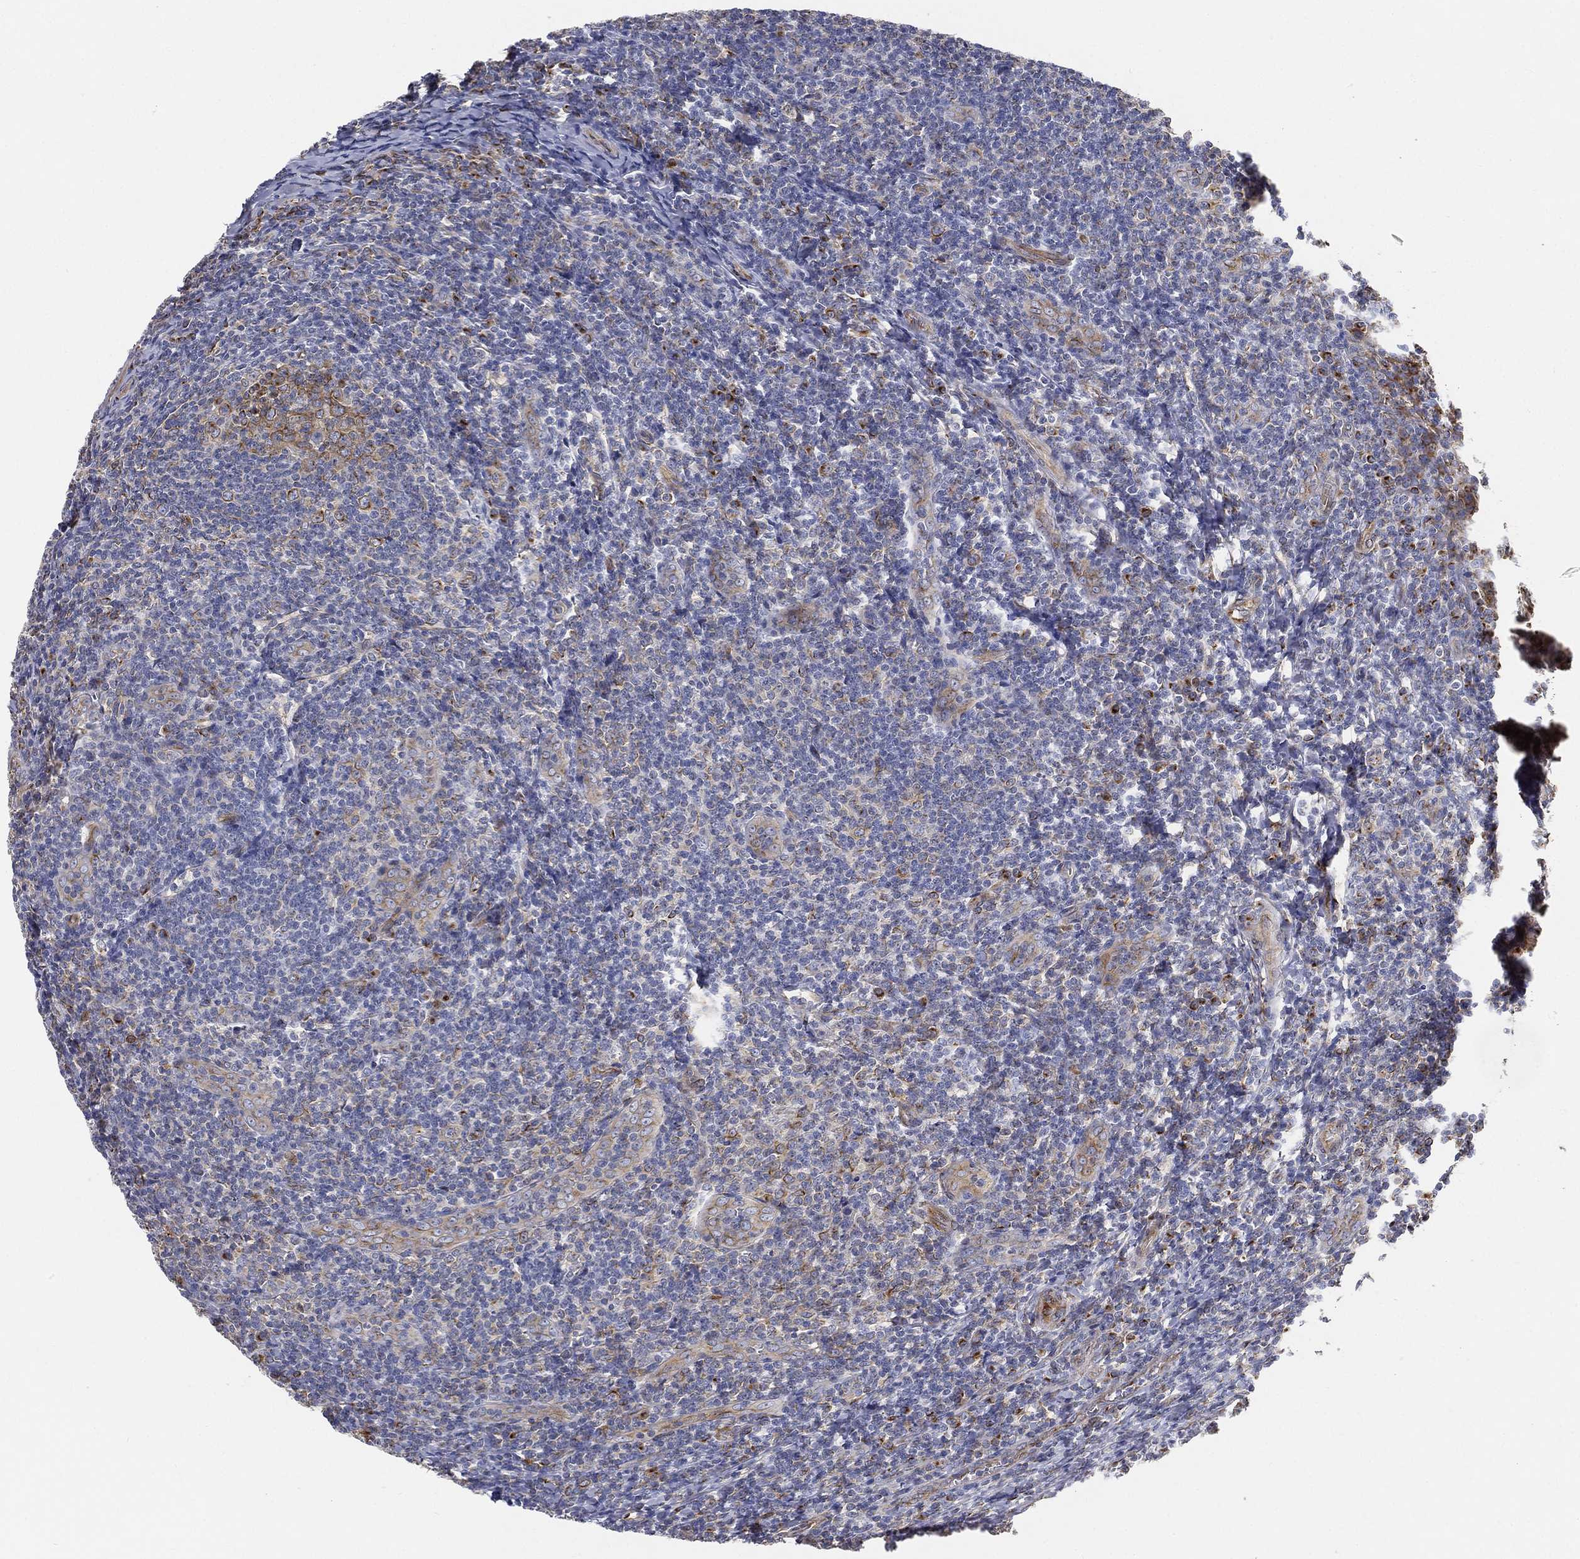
{"staining": {"intensity": "strong", "quantity": ">75%", "location": "cytoplasmic/membranous"}, "tissue": "tonsil", "cell_type": "Germinal center cells", "image_type": "normal", "snomed": [{"axis": "morphology", "description": "Normal tissue, NOS"}, {"axis": "topography", "description": "Tonsil"}], "caption": "A photomicrograph of human tonsil stained for a protein reveals strong cytoplasmic/membranous brown staining in germinal center cells. (DAB (3,3'-diaminobenzidine) IHC, brown staining for protein, blue staining for nuclei).", "gene": "TMEM25", "patient": {"sex": "male", "age": 20}}